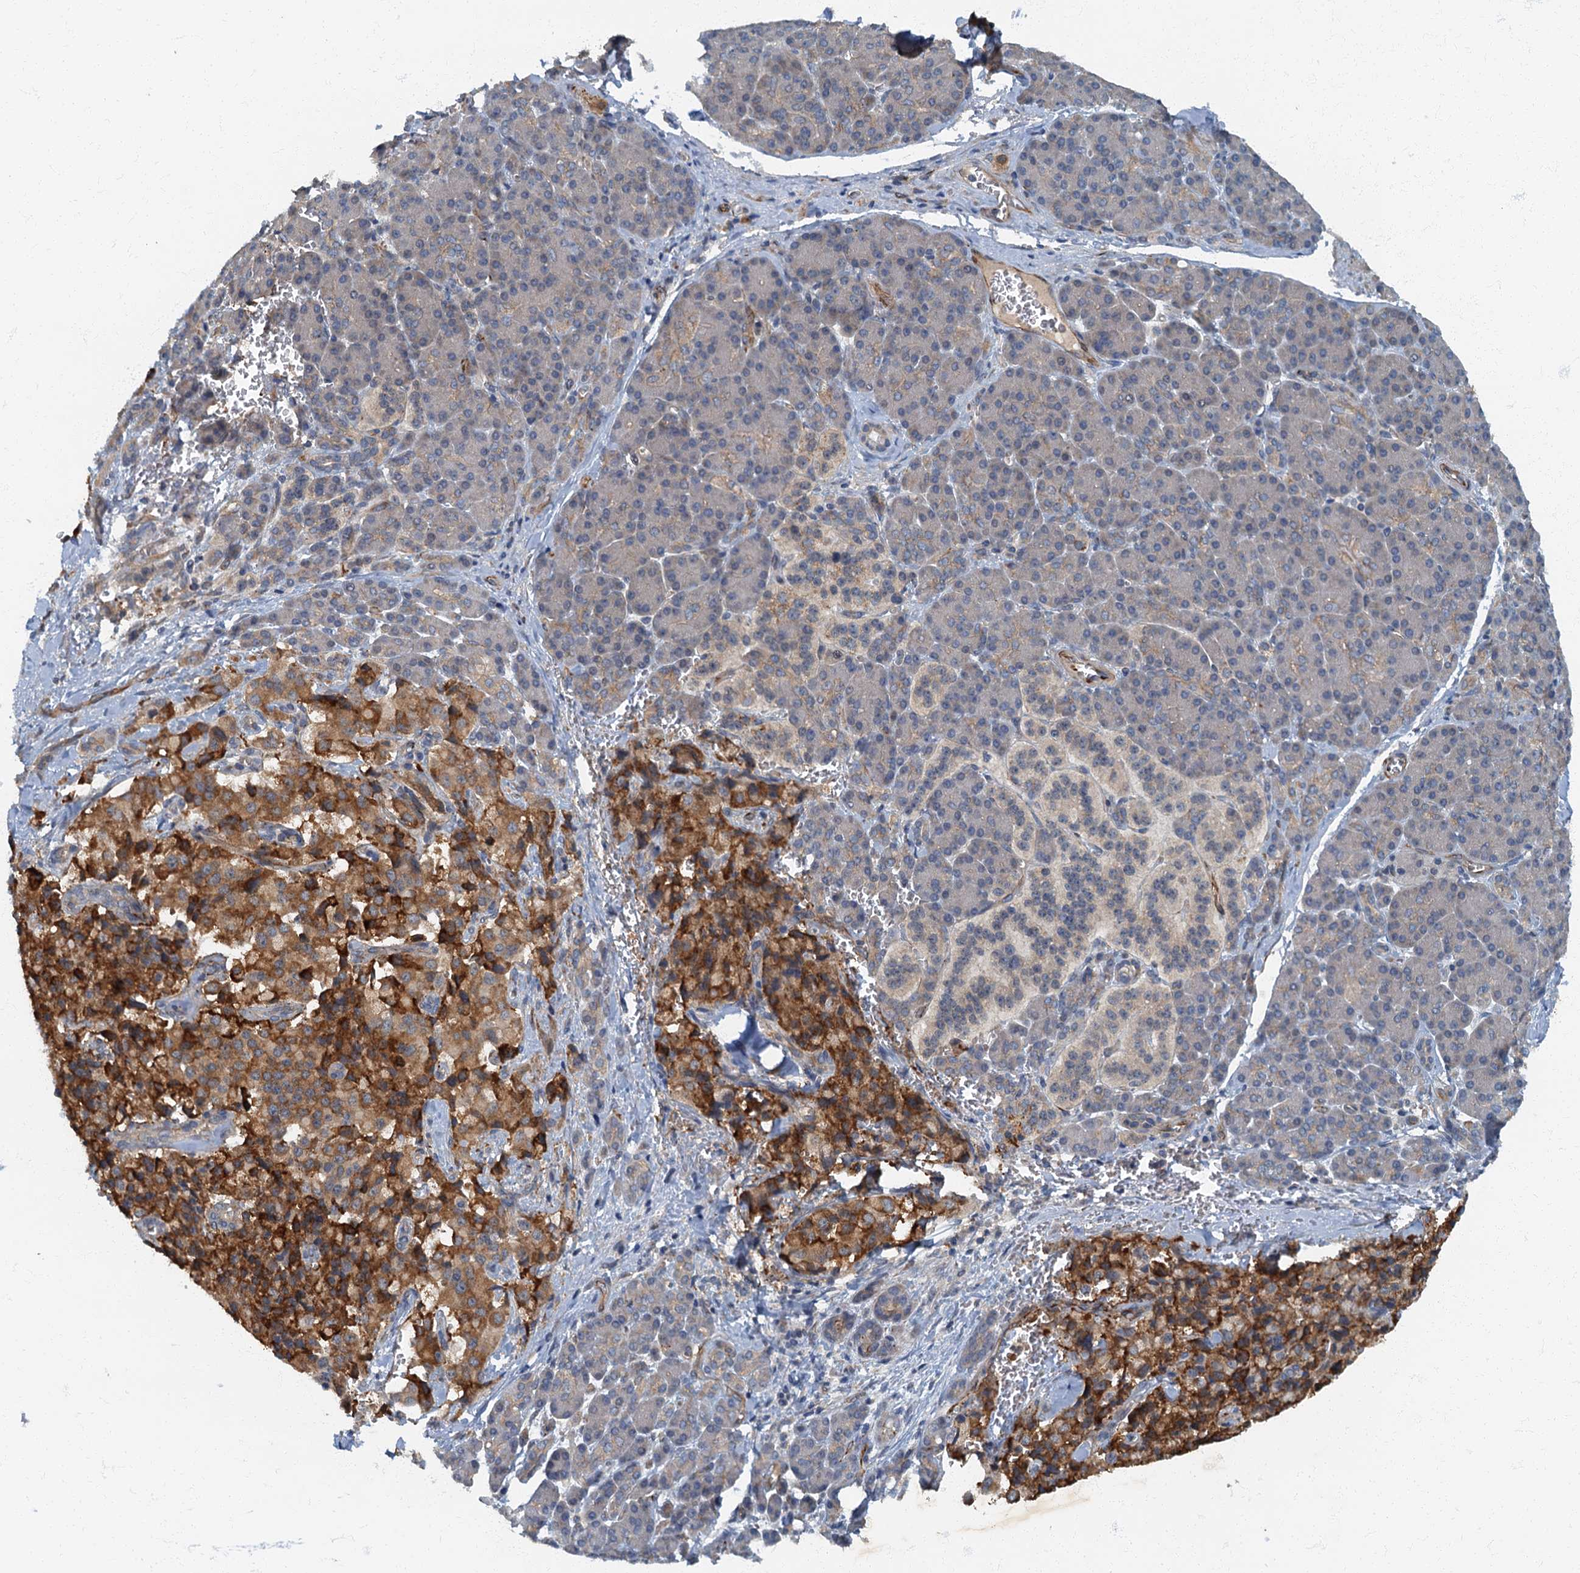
{"staining": {"intensity": "moderate", "quantity": ">75%", "location": "cytoplasmic/membranous"}, "tissue": "pancreatic cancer", "cell_type": "Tumor cells", "image_type": "cancer", "snomed": [{"axis": "morphology", "description": "Adenocarcinoma, NOS"}, {"axis": "topography", "description": "Pancreas"}], "caption": "Pancreatic cancer (adenocarcinoma) stained with a brown dye demonstrates moderate cytoplasmic/membranous positive positivity in about >75% of tumor cells.", "gene": "ARL11", "patient": {"sex": "male", "age": 65}}